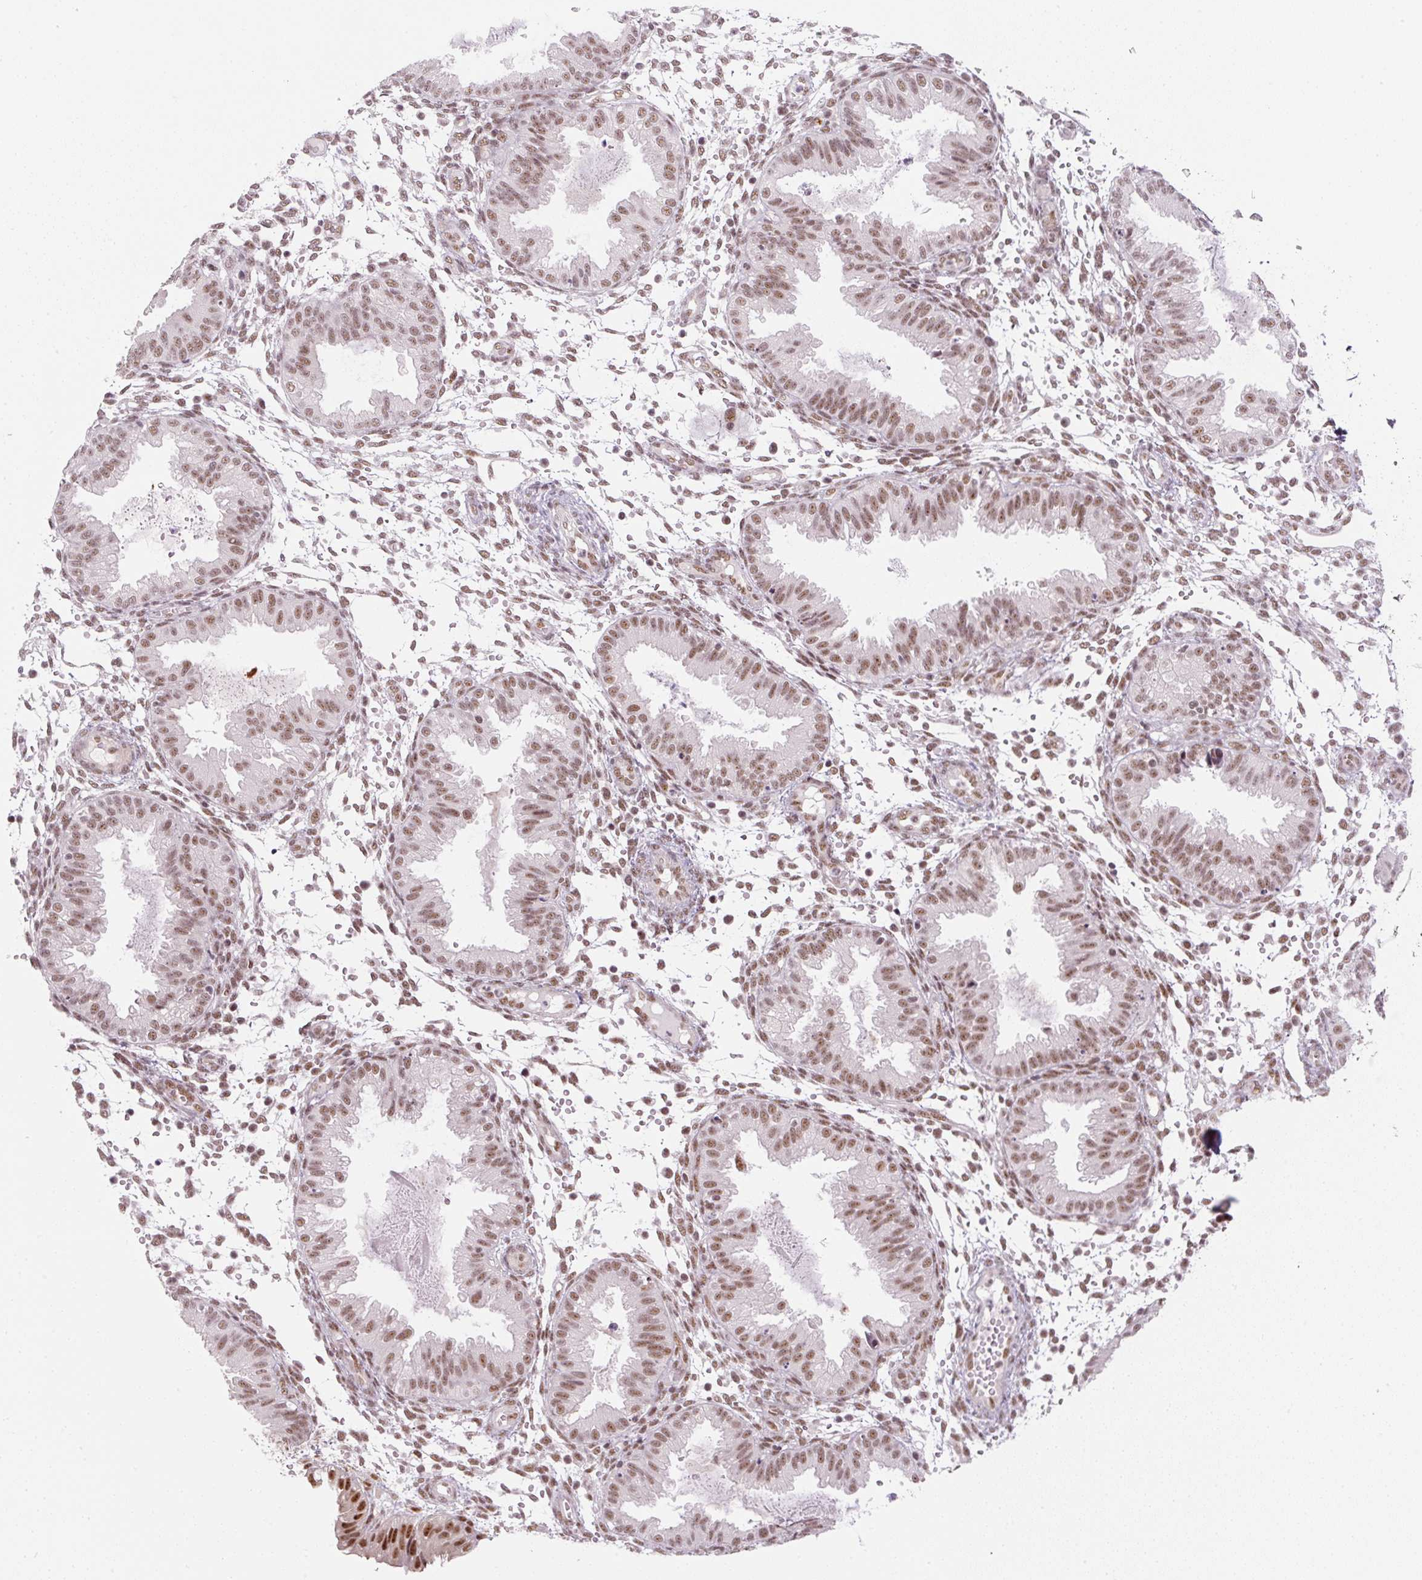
{"staining": {"intensity": "moderate", "quantity": ">75%", "location": "nuclear"}, "tissue": "endometrium", "cell_type": "Cells in endometrial stroma", "image_type": "normal", "snomed": [{"axis": "morphology", "description": "Normal tissue, NOS"}, {"axis": "topography", "description": "Endometrium"}], "caption": "Immunohistochemical staining of benign endometrium reveals >75% levels of moderate nuclear protein staining in about >75% of cells in endometrial stroma.", "gene": "U2AF2", "patient": {"sex": "female", "age": 33}}